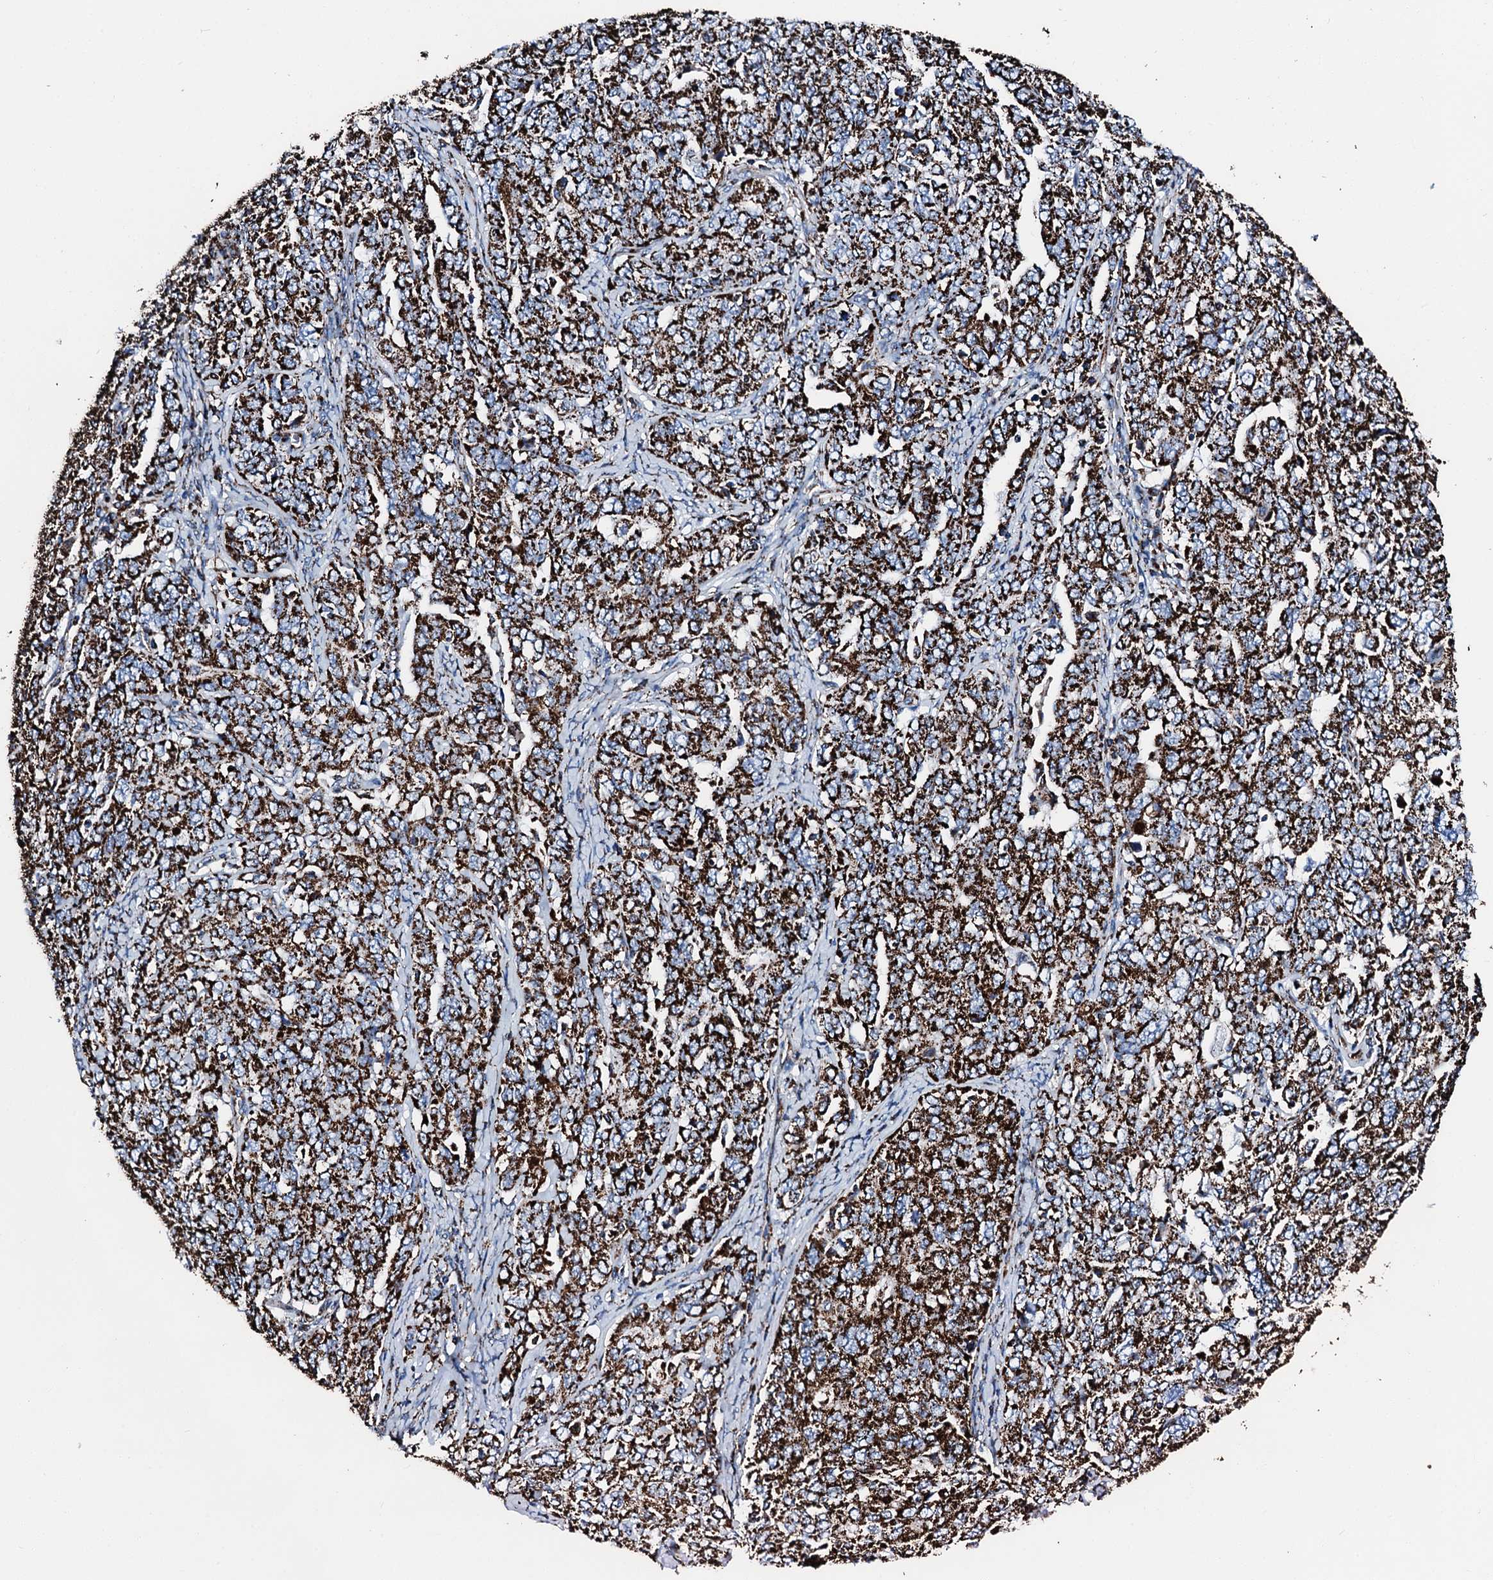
{"staining": {"intensity": "strong", "quantity": ">75%", "location": "cytoplasmic/membranous"}, "tissue": "ovarian cancer", "cell_type": "Tumor cells", "image_type": "cancer", "snomed": [{"axis": "morphology", "description": "Carcinoma, endometroid"}, {"axis": "topography", "description": "Ovary"}], "caption": "Immunohistochemistry (IHC) photomicrograph of human ovarian endometroid carcinoma stained for a protein (brown), which shows high levels of strong cytoplasmic/membranous positivity in approximately >75% of tumor cells.", "gene": "HADH", "patient": {"sex": "female", "age": 62}}